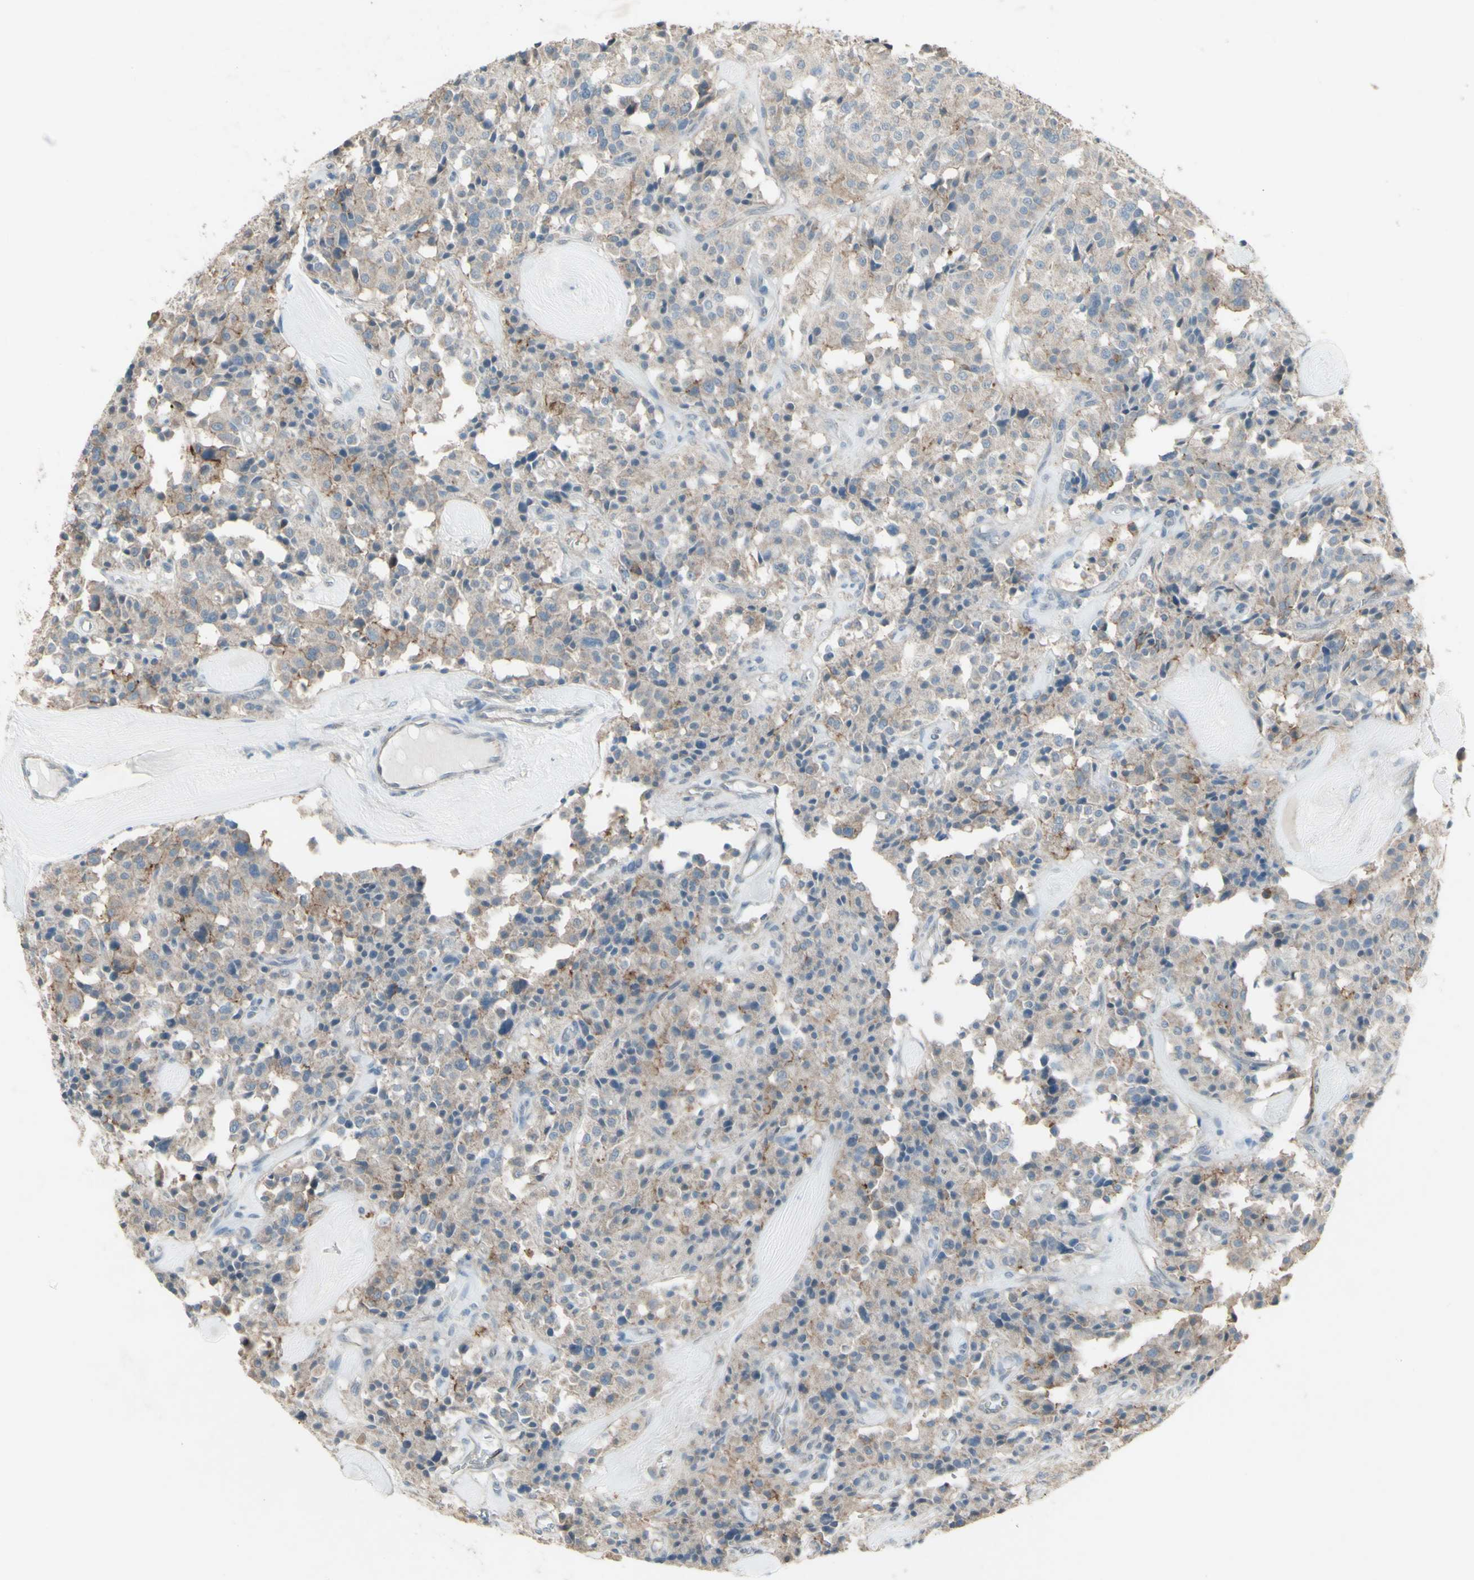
{"staining": {"intensity": "weak", "quantity": ">75%", "location": "cytoplasmic/membranous"}, "tissue": "carcinoid", "cell_type": "Tumor cells", "image_type": "cancer", "snomed": [{"axis": "morphology", "description": "Carcinoid, malignant, NOS"}, {"axis": "topography", "description": "Lung"}], "caption": "A brown stain labels weak cytoplasmic/membranous staining of a protein in carcinoid (malignant) tumor cells.", "gene": "FXYD3", "patient": {"sex": "male", "age": 30}}